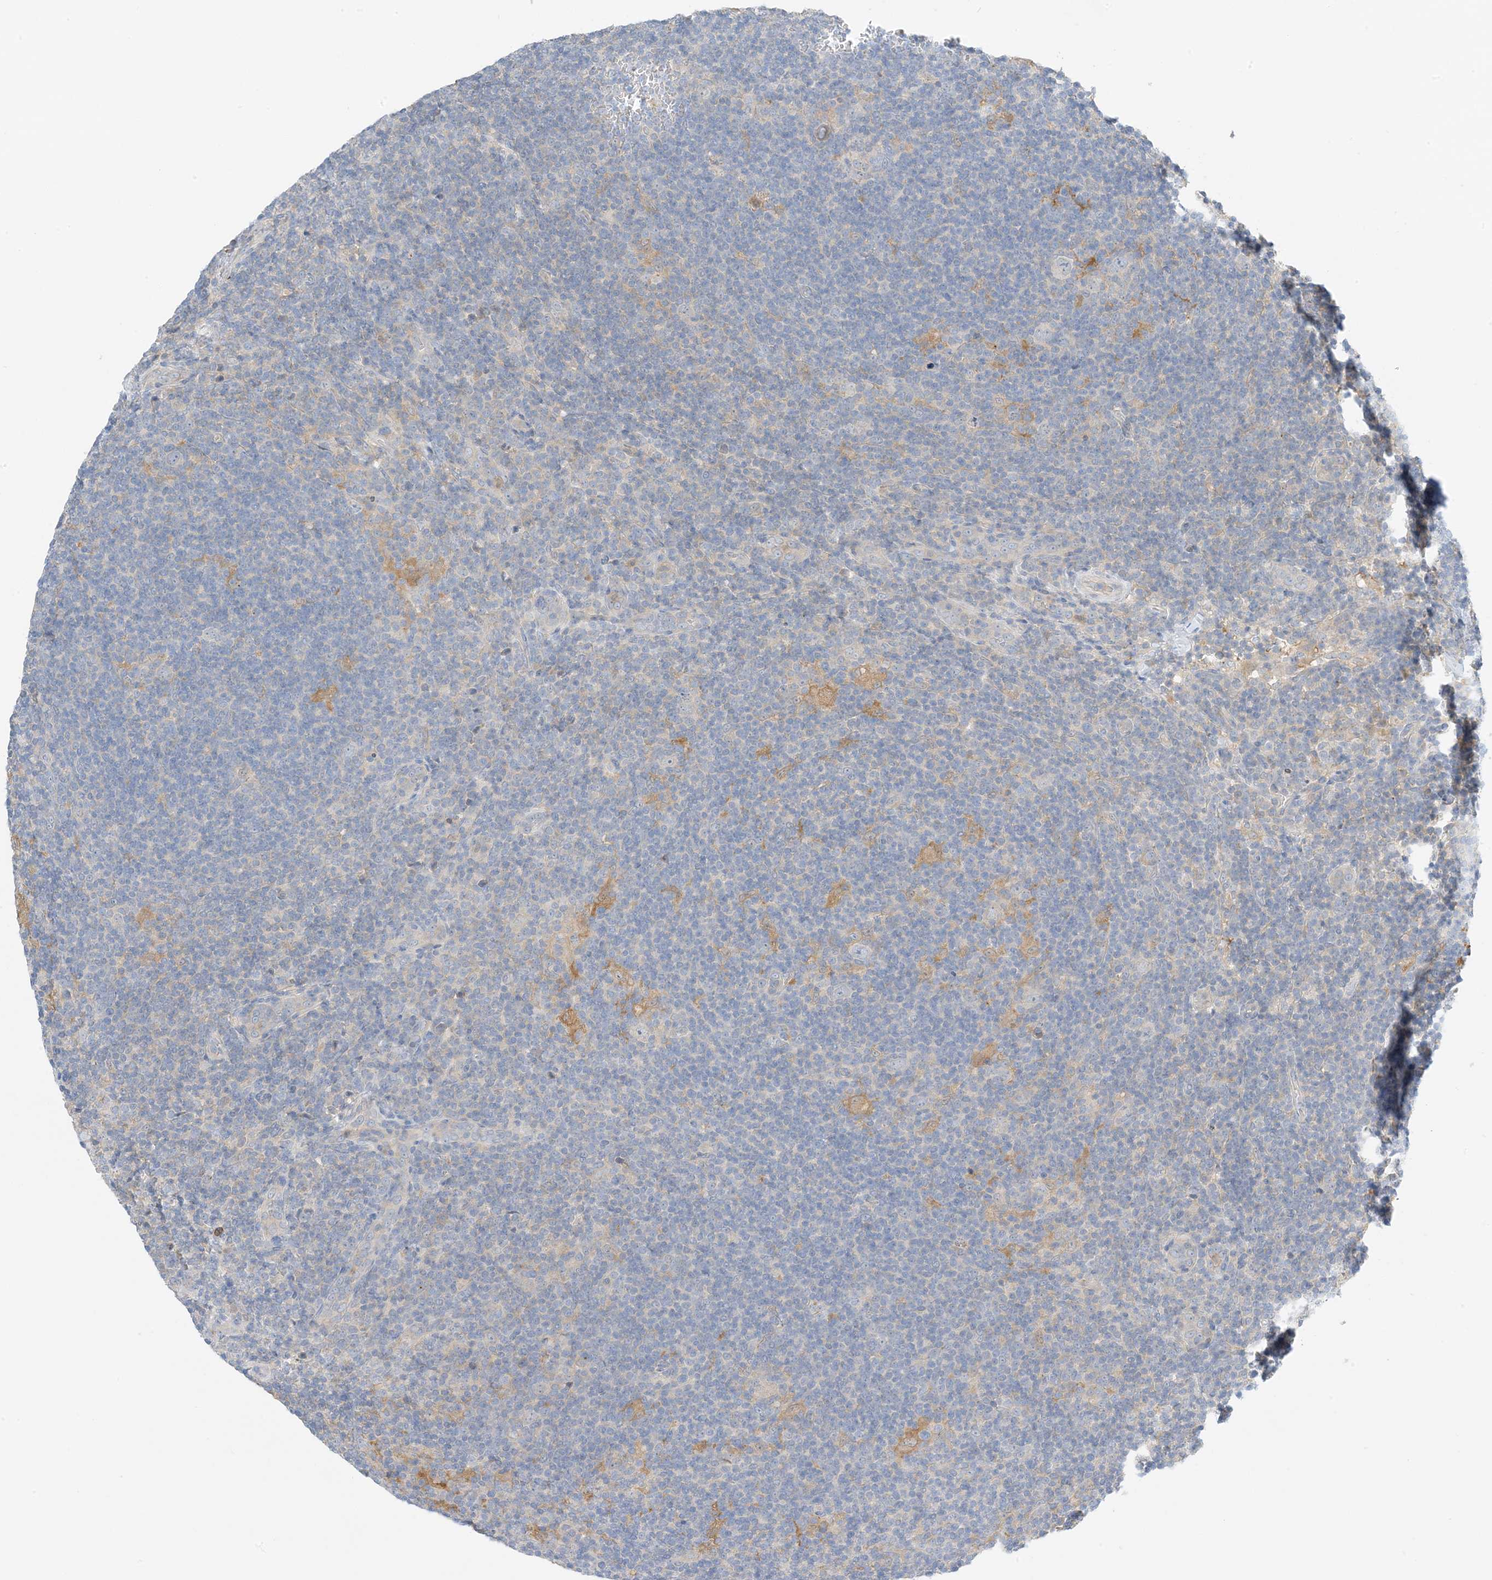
{"staining": {"intensity": "negative", "quantity": "none", "location": "none"}, "tissue": "lymphoma", "cell_type": "Tumor cells", "image_type": "cancer", "snomed": [{"axis": "morphology", "description": "Hodgkin's disease, NOS"}, {"axis": "topography", "description": "Lymph node"}], "caption": "An image of Hodgkin's disease stained for a protein displays no brown staining in tumor cells.", "gene": "KIFBP", "patient": {"sex": "female", "age": 57}}